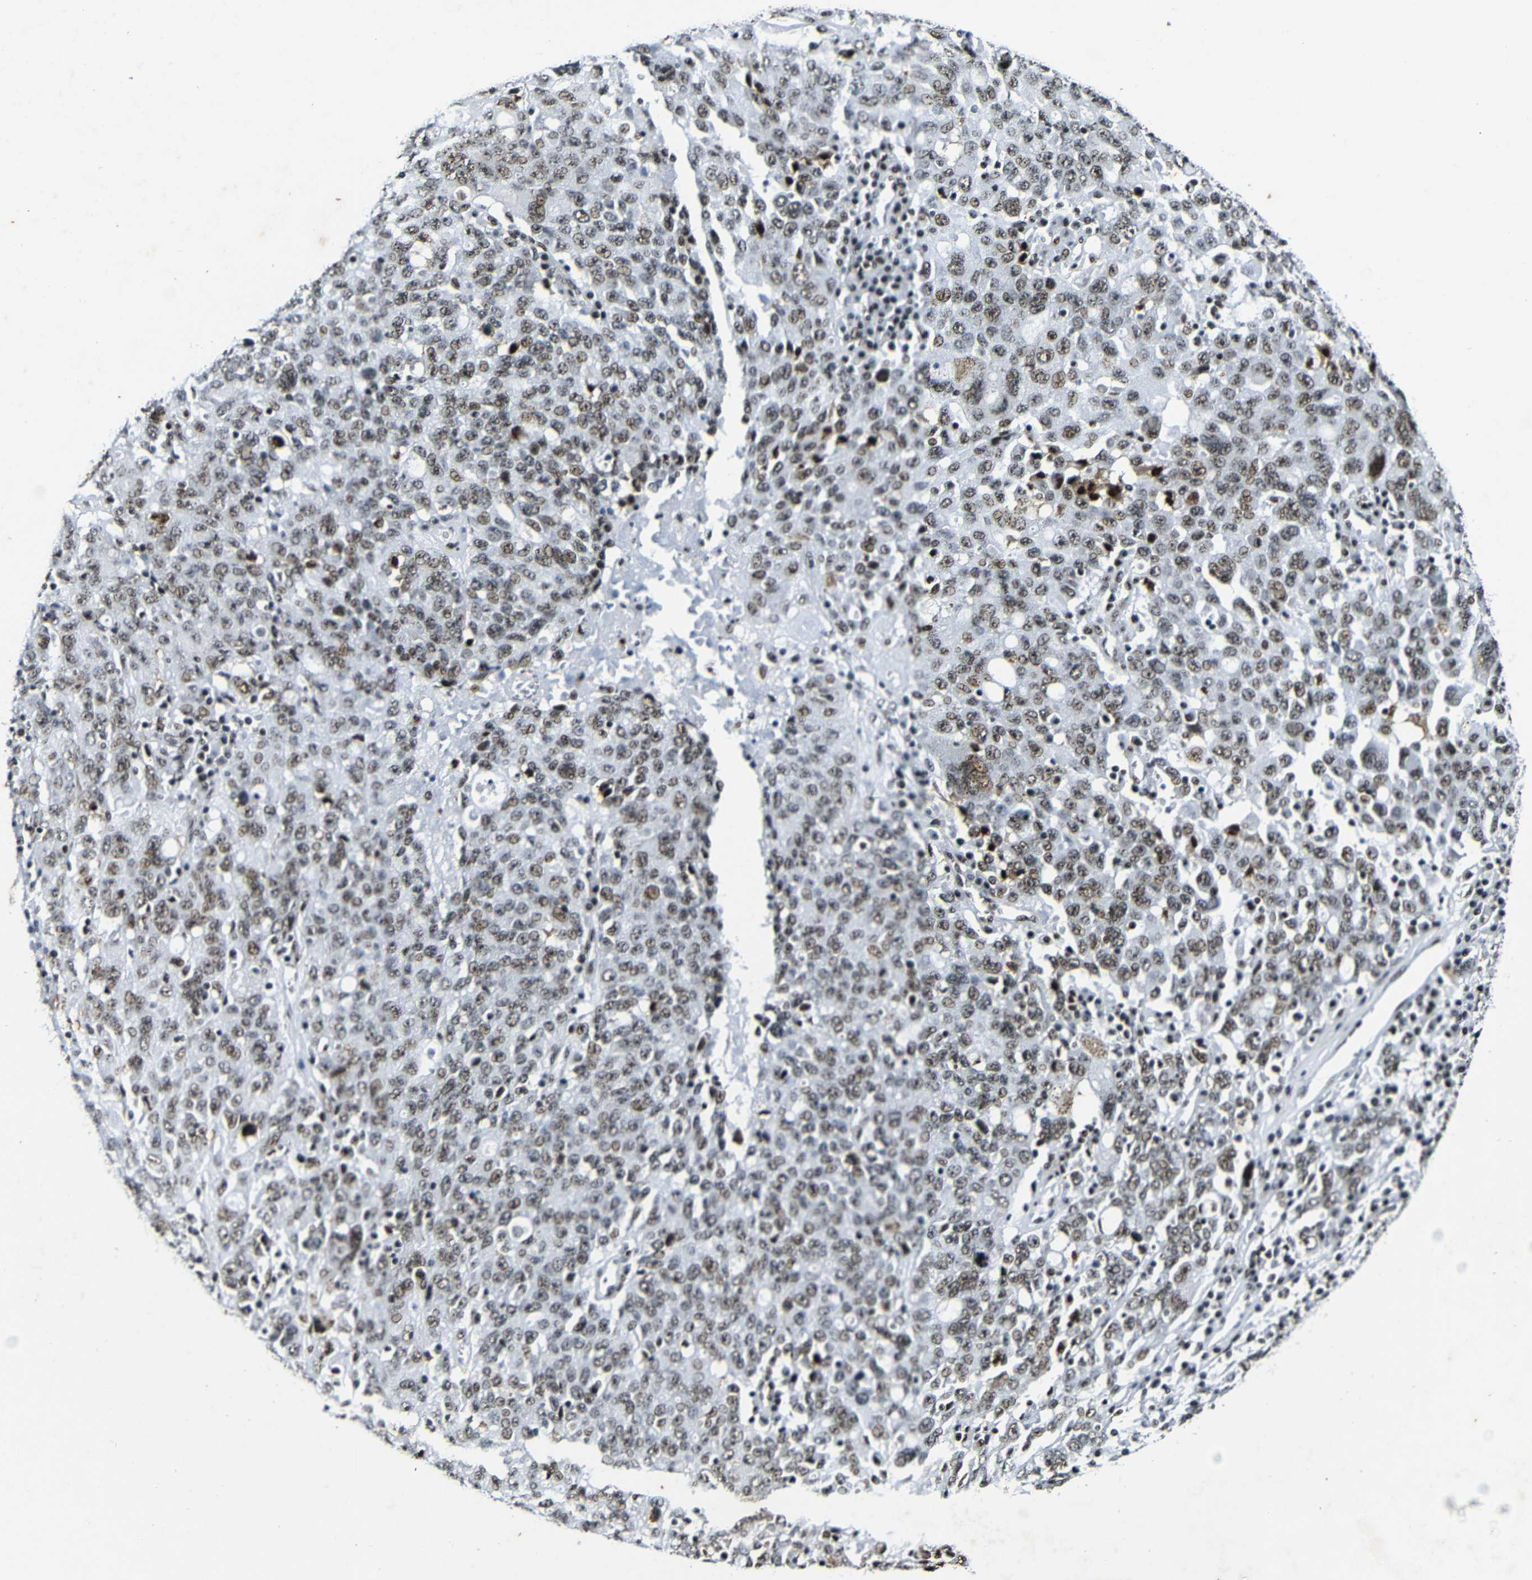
{"staining": {"intensity": "moderate", "quantity": ">75%", "location": "nuclear"}, "tissue": "ovarian cancer", "cell_type": "Tumor cells", "image_type": "cancer", "snomed": [{"axis": "morphology", "description": "Carcinoma, endometroid"}, {"axis": "topography", "description": "Ovary"}], "caption": "Immunohistochemical staining of endometroid carcinoma (ovarian) displays medium levels of moderate nuclear protein staining in approximately >75% of tumor cells. Using DAB (brown) and hematoxylin (blue) stains, captured at high magnification using brightfield microscopy.", "gene": "SRSF1", "patient": {"sex": "female", "age": 62}}